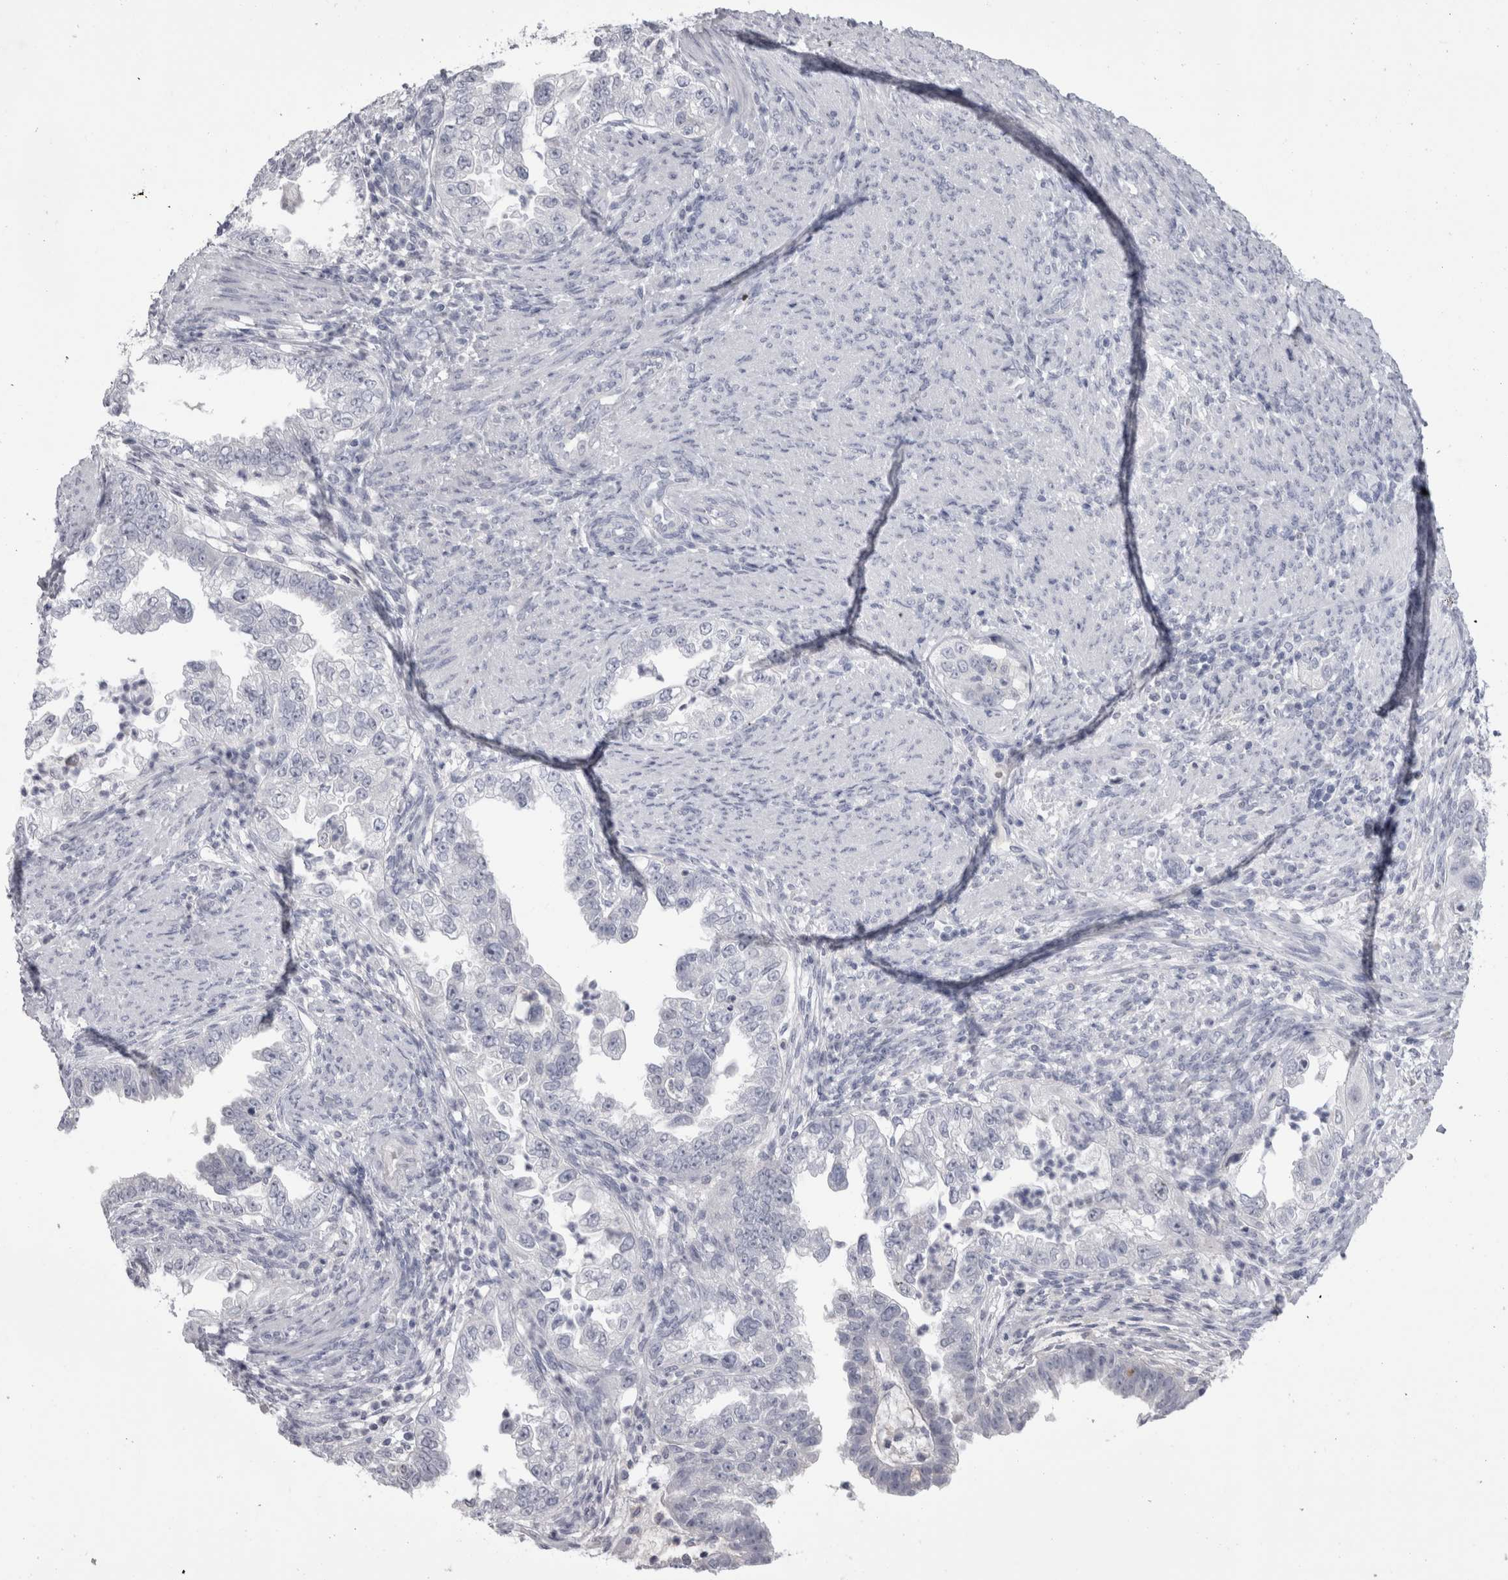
{"staining": {"intensity": "negative", "quantity": "none", "location": "none"}, "tissue": "endometrial cancer", "cell_type": "Tumor cells", "image_type": "cancer", "snomed": [{"axis": "morphology", "description": "Adenocarcinoma, NOS"}, {"axis": "topography", "description": "Endometrium"}], "caption": "This image is of endometrial cancer (adenocarcinoma) stained with immunohistochemistry (IHC) to label a protein in brown with the nuclei are counter-stained blue. There is no expression in tumor cells.", "gene": "ADAM2", "patient": {"sex": "female", "age": 85}}